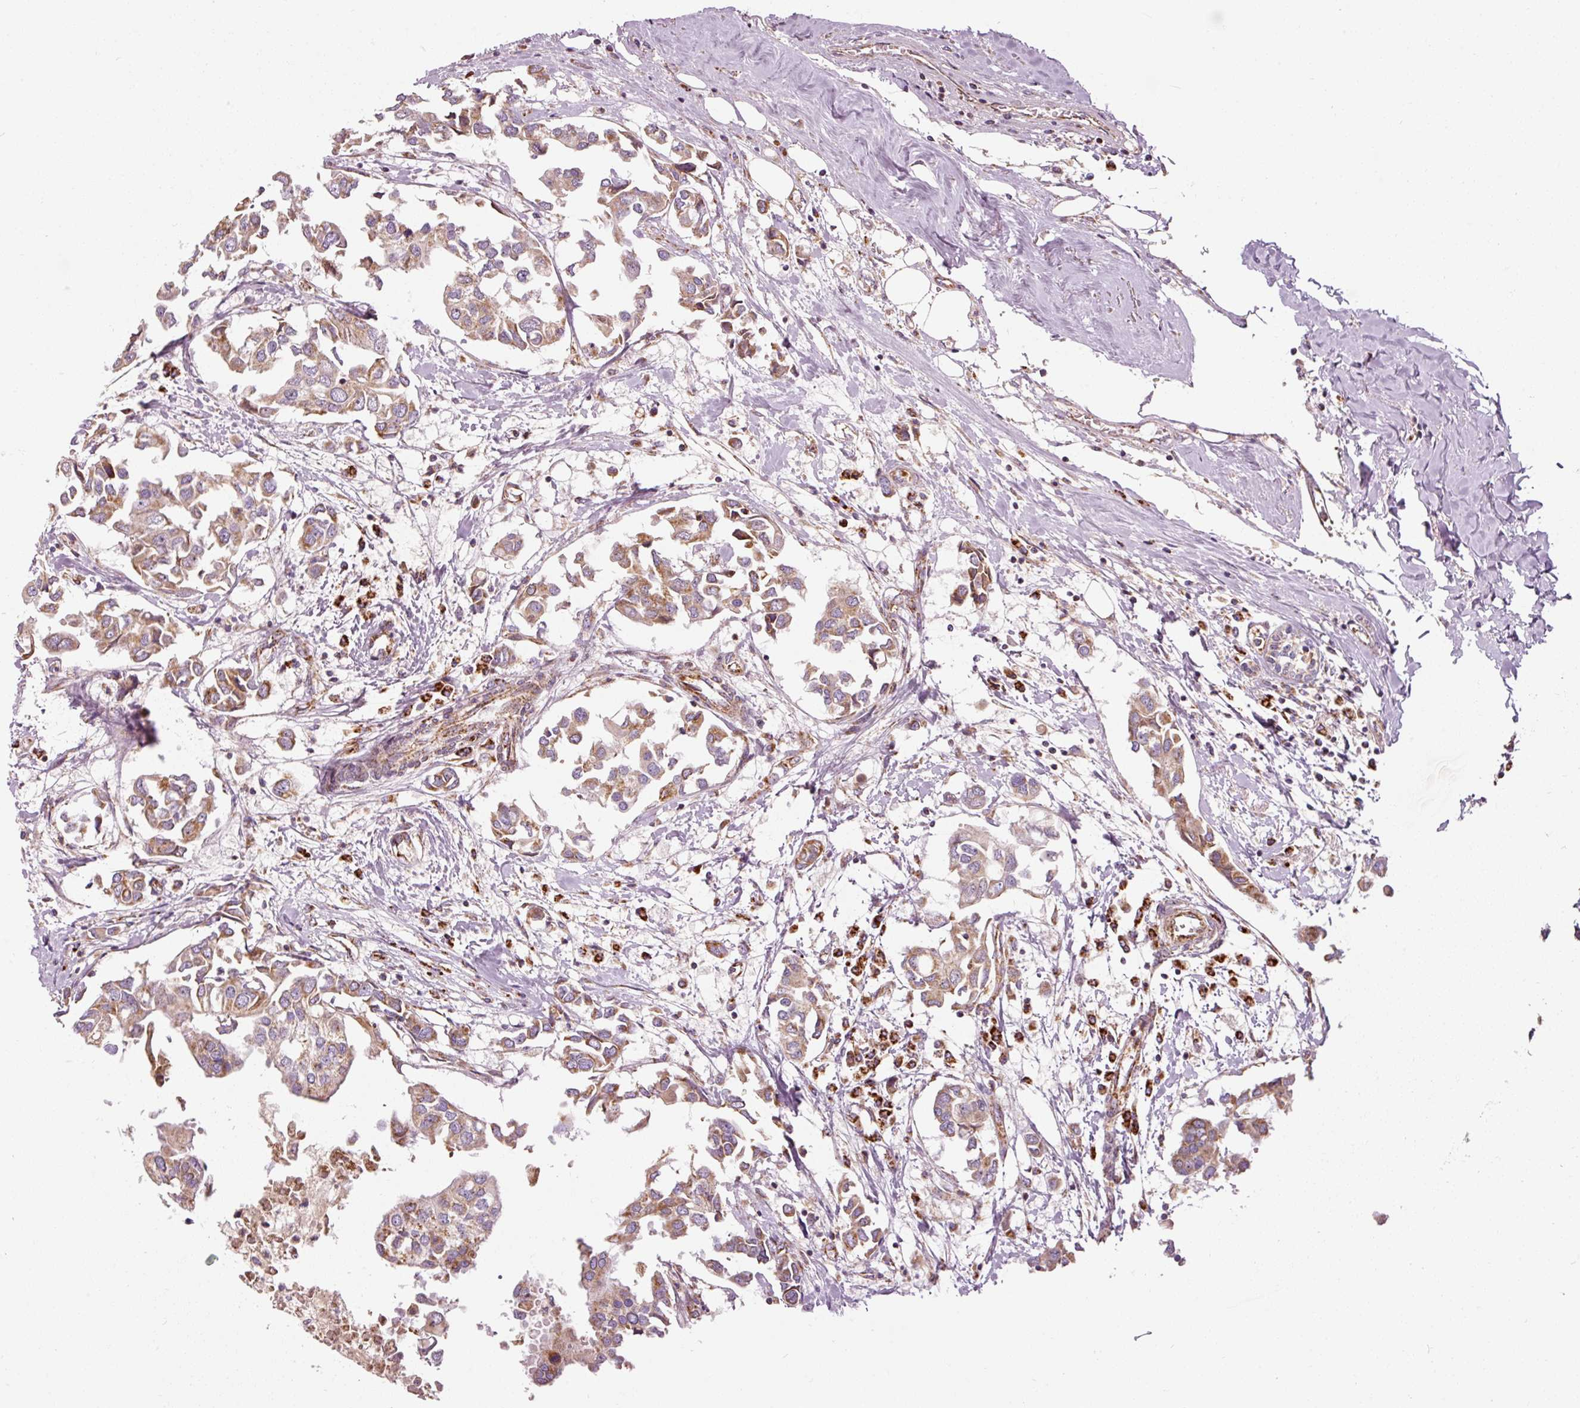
{"staining": {"intensity": "moderate", "quantity": ">75%", "location": "cytoplasmic/membranous"}, "tissue": "breast cancer", "cell_type": "Tumor cells", "image_type": "cancer", "snomed": [{"axis": "morphology", "description": "Duct carcinoma"}, {"axis": "topography", "description": "Breast"}], "caption": "Immunohistochemistry (IHC) (DAB) staining of breast cancer (intraductal carcinoma) reveals moderate cytoplasmic/membranous protein positivity in about >75% of tumor cells. The protein is shown in brown color, while the nuclei are stained blue.", "gene": "NDUFB4", "patient": {"sex": "female", "age": 83}}